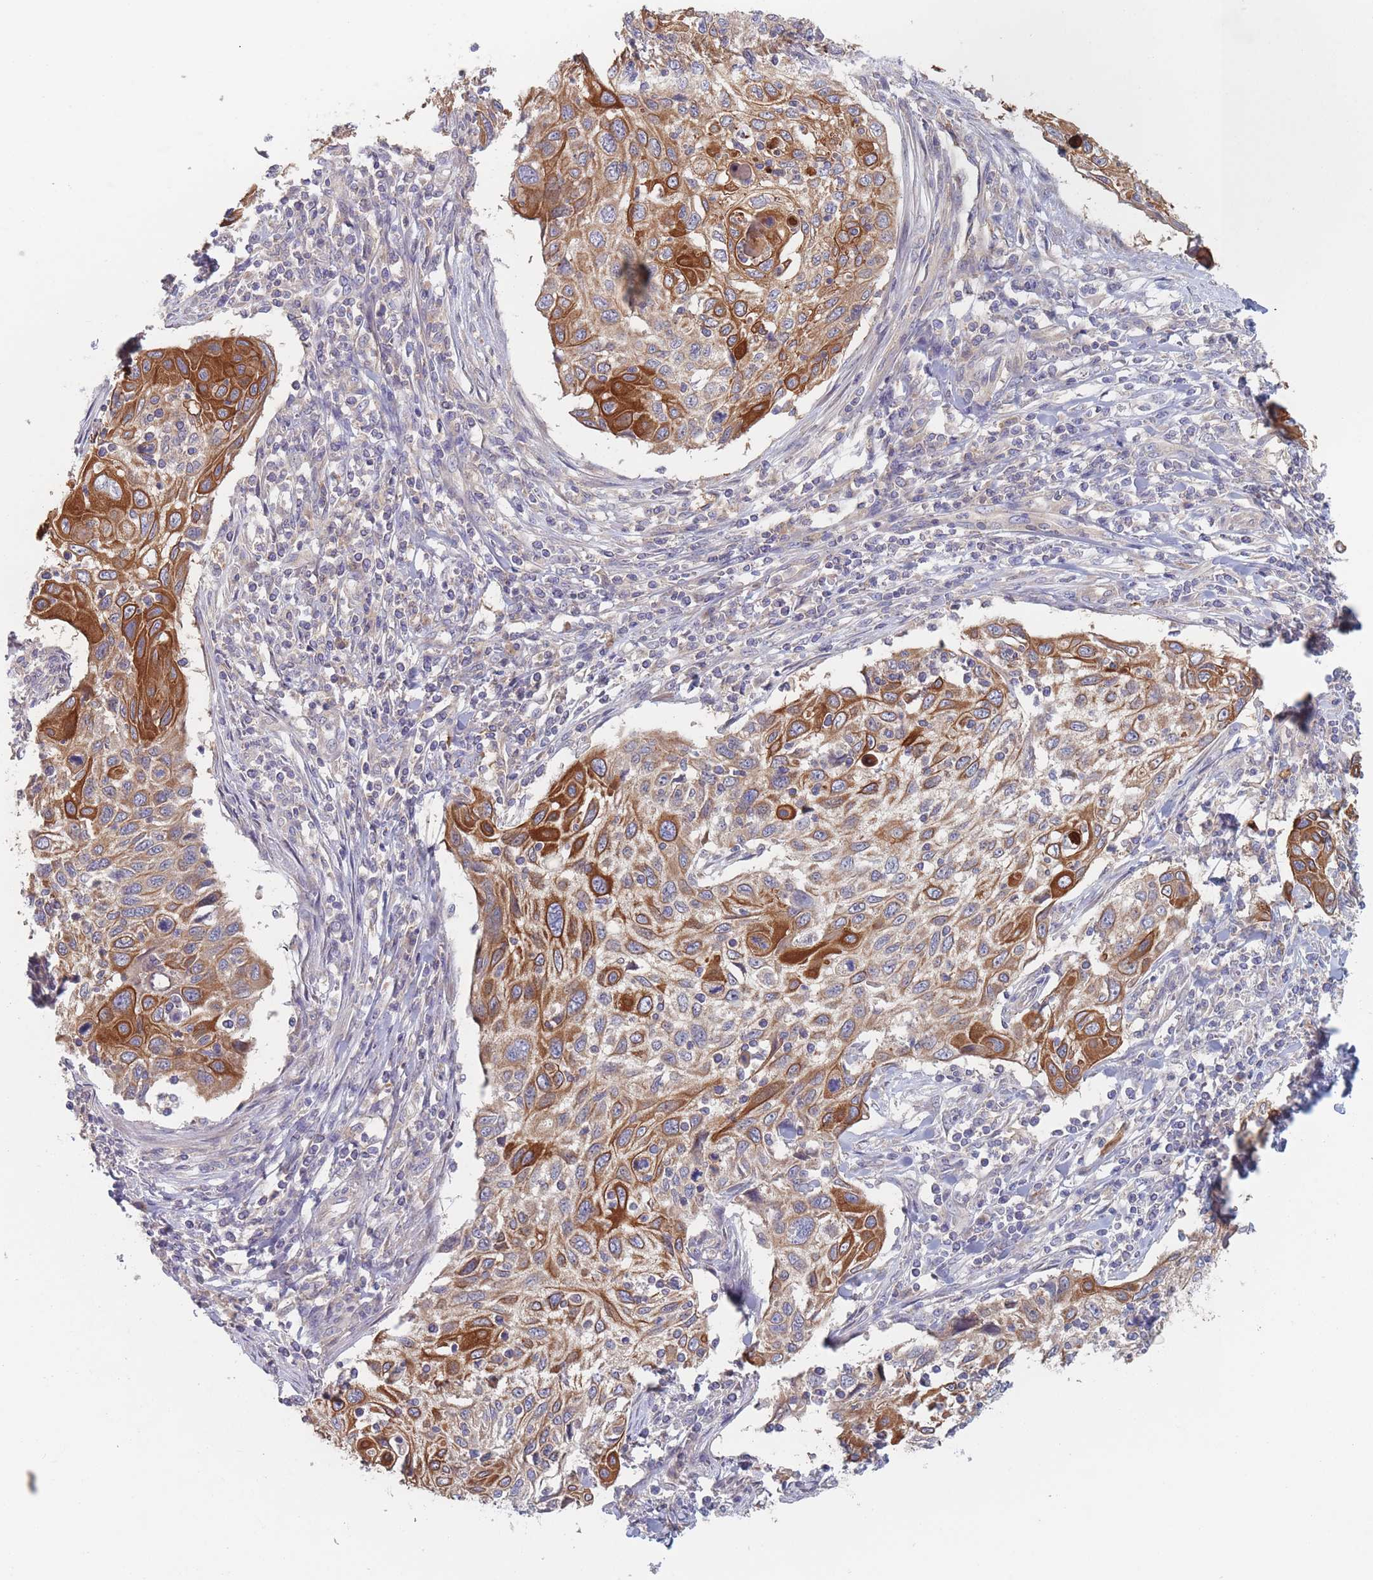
{"staining": {"intensity": "strong", "quantity": "25%-75%", "location": "cytoplasmic/membranous"}, "tissue": "cervical cancer", "cell_type": "Tumor cells", "image_type": "cancer", "snomed": [{"axis": "morphology", "description": "Squamous cell carcinoma, NOS"}, {"axis": "topography", "description": "Cervix"}], "caption": "Immunohistochemical staining of squamous cell carcinoma (cervical) shows high levels of strong cytoplasmic/membranous staining in approximately 25%-75% of tumor cells.", "gene": "EFCC1", "patient": {"sex": "female", "age": 70}}